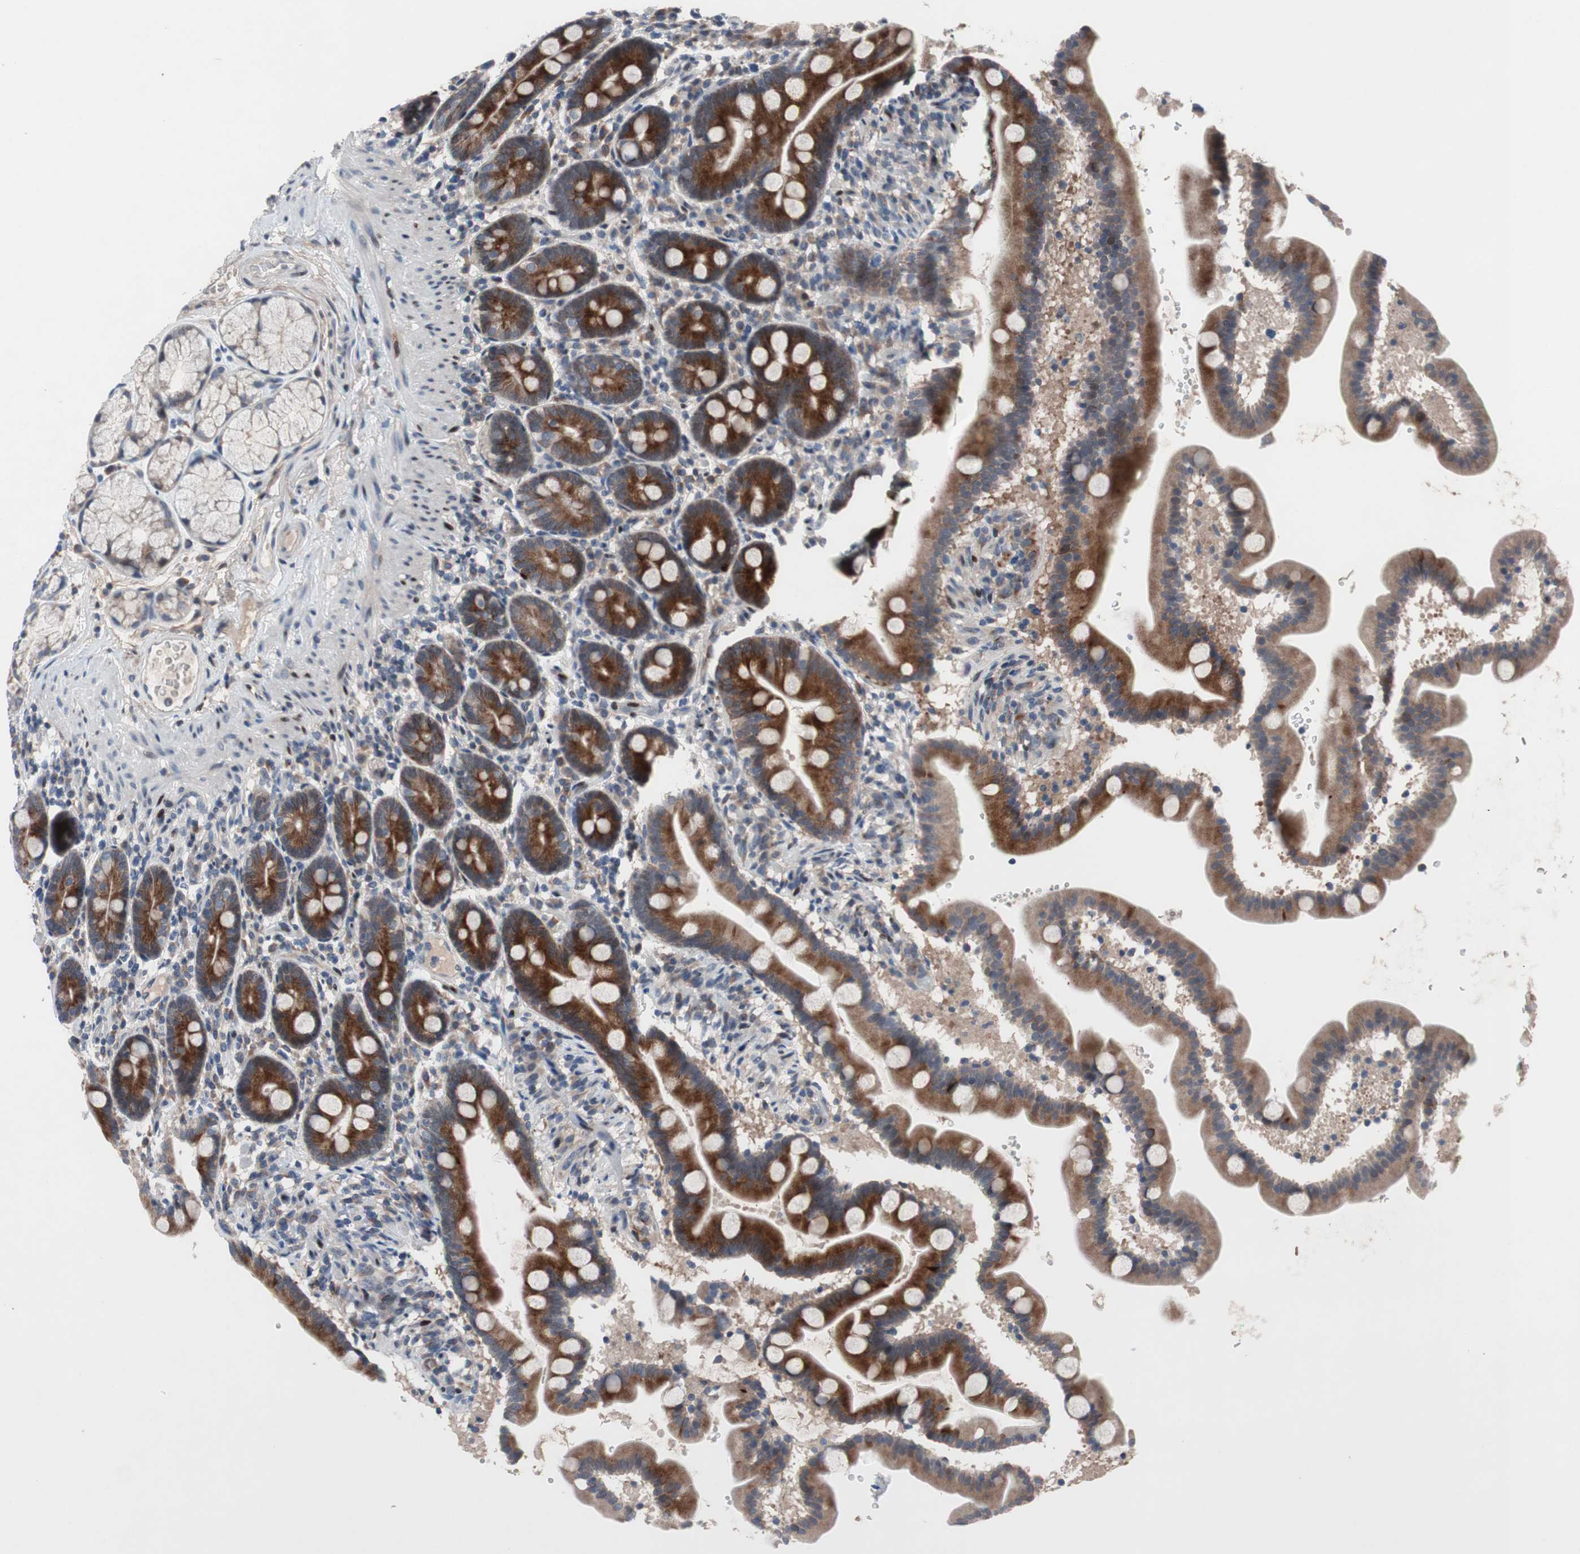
{"staining": {"intensity": "strong", "quantity": ">75%", "location": "cytoplasmic/membranous"}, "tissue": "duodenum", "cell_type": "Glandular cells", "image_type": "normal", "snomed": [{"axis": "morphology", "description": "Normal tissue, NOS"}, {"axis": "topography", "description": "Duodenum"}], "caption": "Duodenum stained for a protein demonstrates strong cytoplasmic/membranous positivity in glandular cells. (Stains: DAB in brown, nuclei in blue, Microscopy: brightfield microscopy at high magnification).", "gene": "MUTYH", "patient": {"sex": "male", "age": 54}}